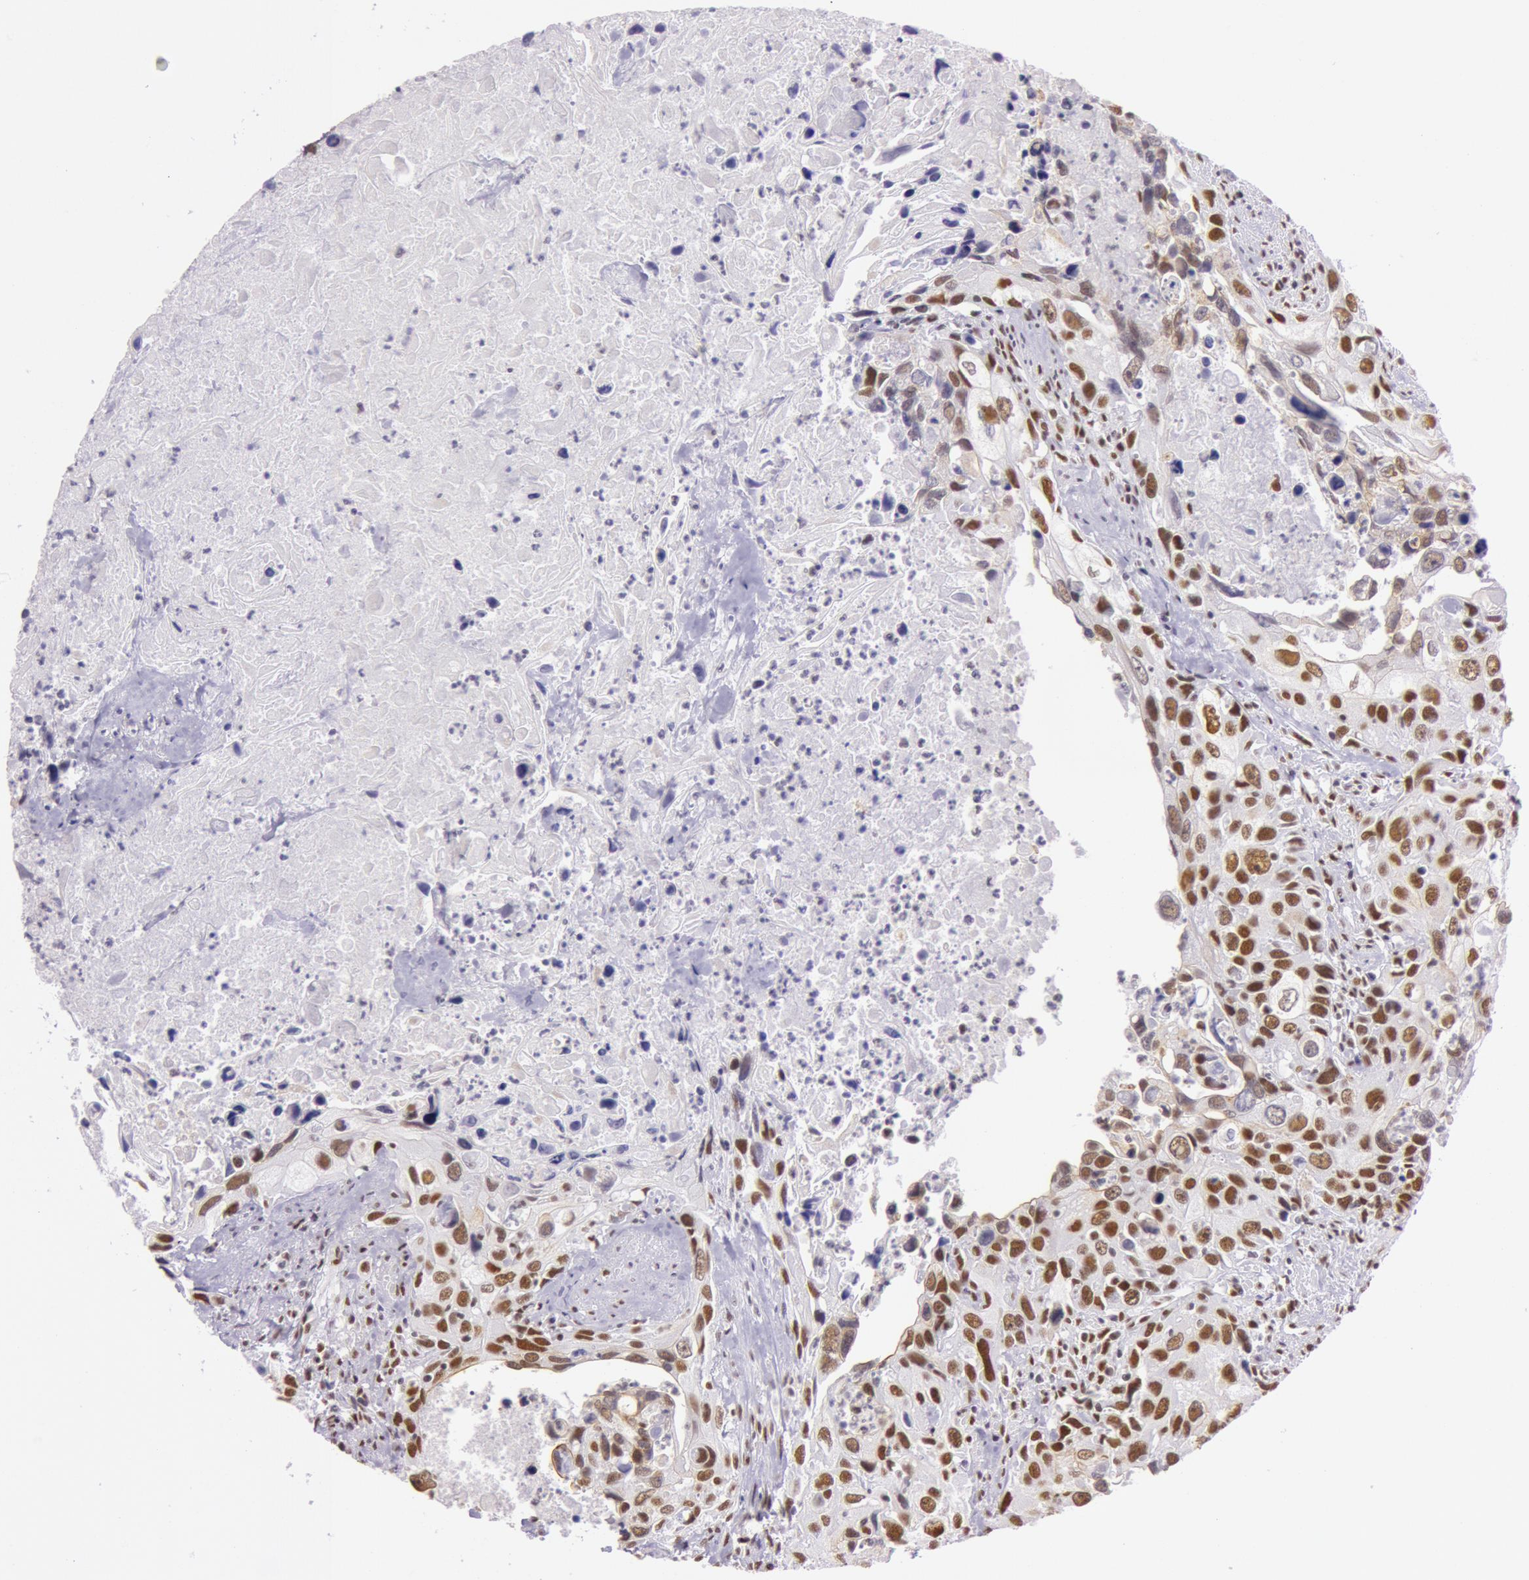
{"staining": {"intensity": "strong", "quantity": ">75%", "location": "nuclear"}, "tissue": "urothelial cancer", "cell_type": "Tumor cells", "image_type": "cancer", "snomed": [{"axis": "morphology", "description": "Urothelial carcinoma, High grade"}, {"axis": "topography", "description": "Urinary bladder"}], "caption": "This photomicrograph shows high-grade urothelial carcinoma stained with immunohistochemistry to label a protein in brown. The nuclear of tumor cells show strong positivity for the protein. Nuclei are counter-stained blue.", "gene": "NBN", "patient": {"sex": "male", "age": 71}}